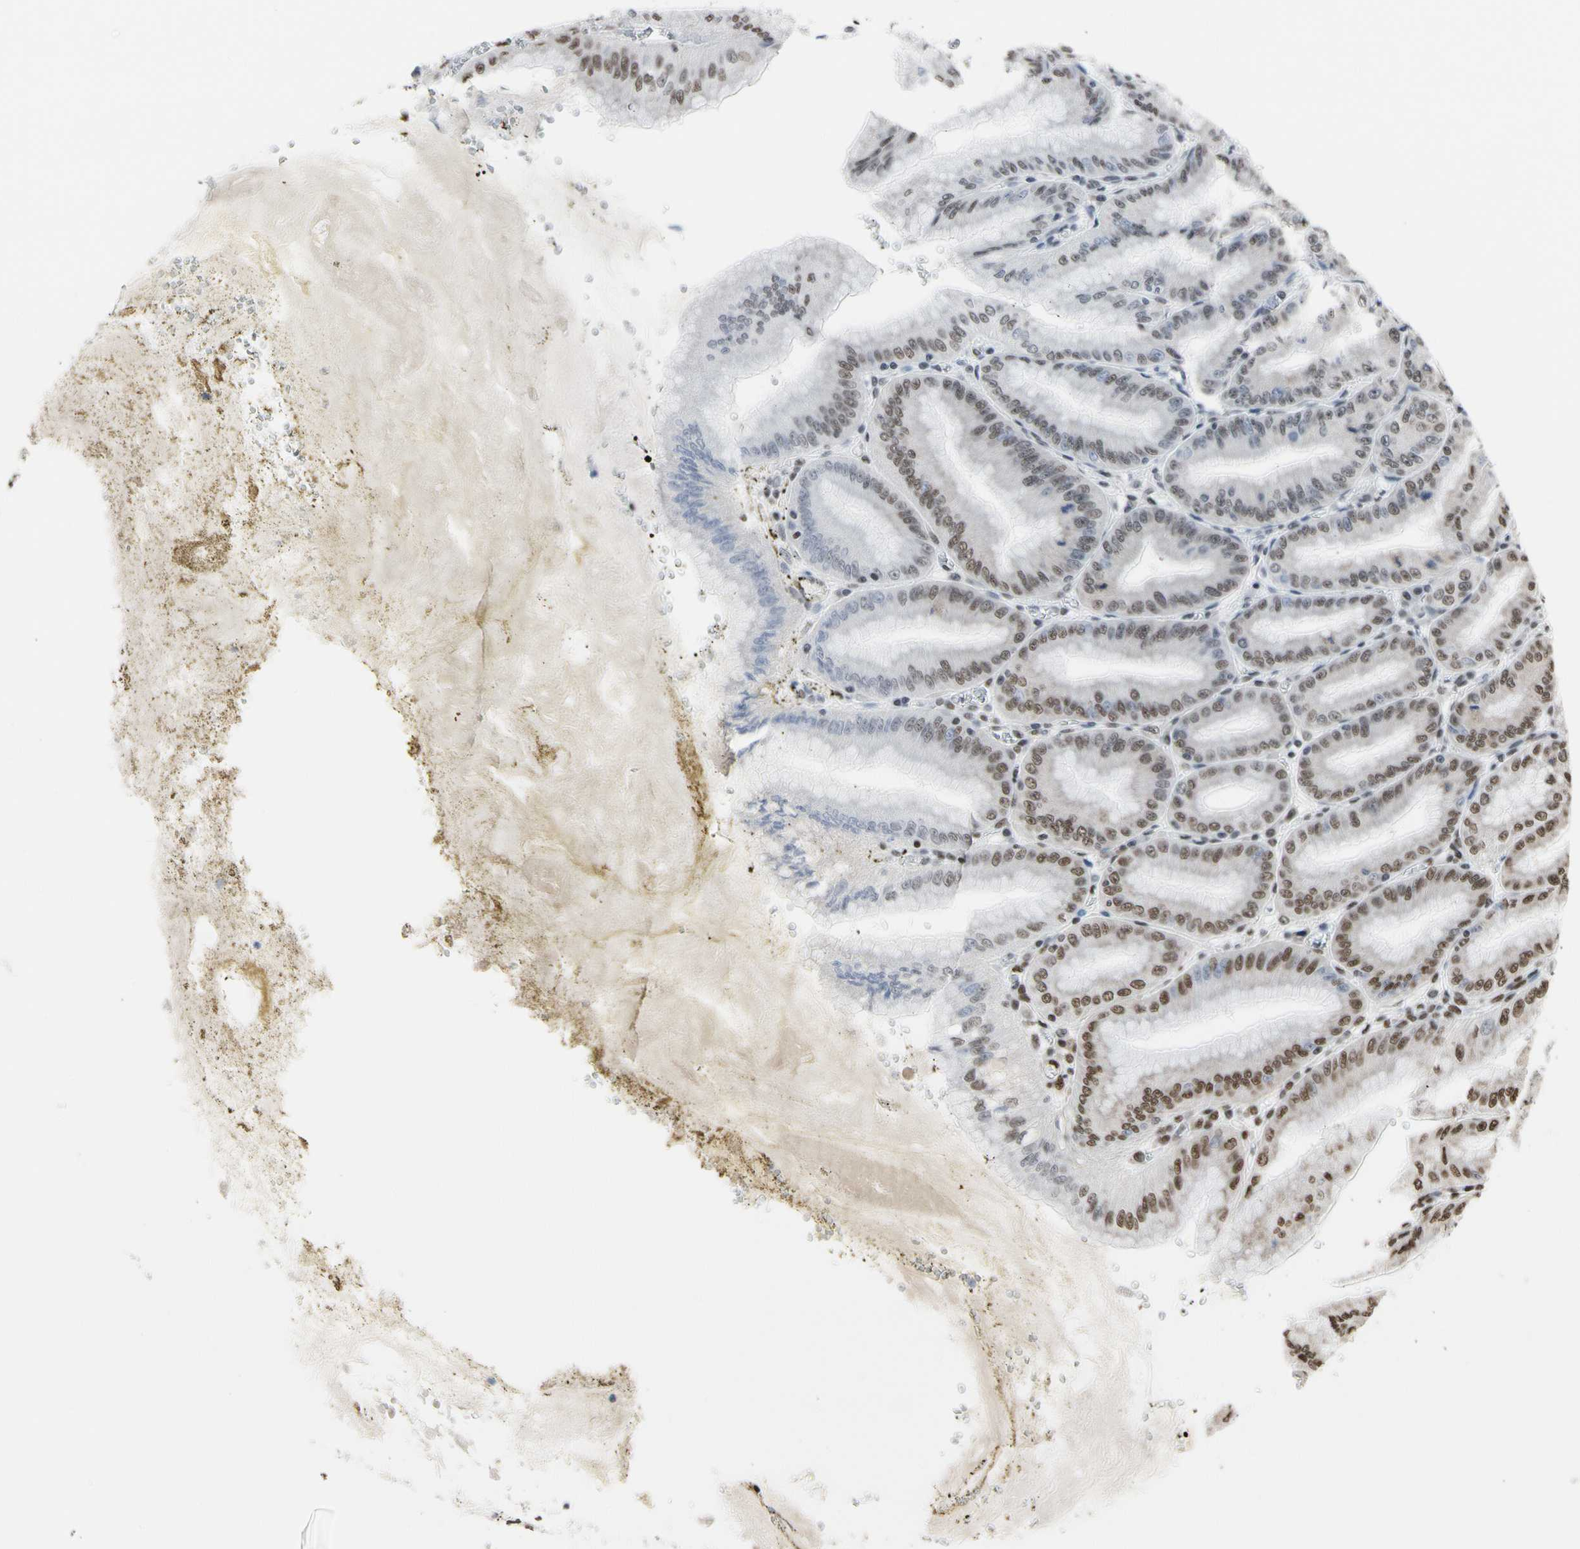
{"staining": {"intensity": "moderate", "quantity": "25%-75%", "location": "nuclear"}, "tissue": "stomach", "cell_type": "Glandular cells", "image_type": "normal", "snomed": [{"axis": "morphology", "description": "Normal tissue, NOS"}, {"axis": "topography", "description": "Stomach, lower"}], "caption": "Protein expression by immunohistochemistry demonstrates moderate nuclear staining in approximately 25%-75% of glandular cells in benign stomach.", "gene": "HNRNPK", "patient": {"sex": "male", "age": 71}}